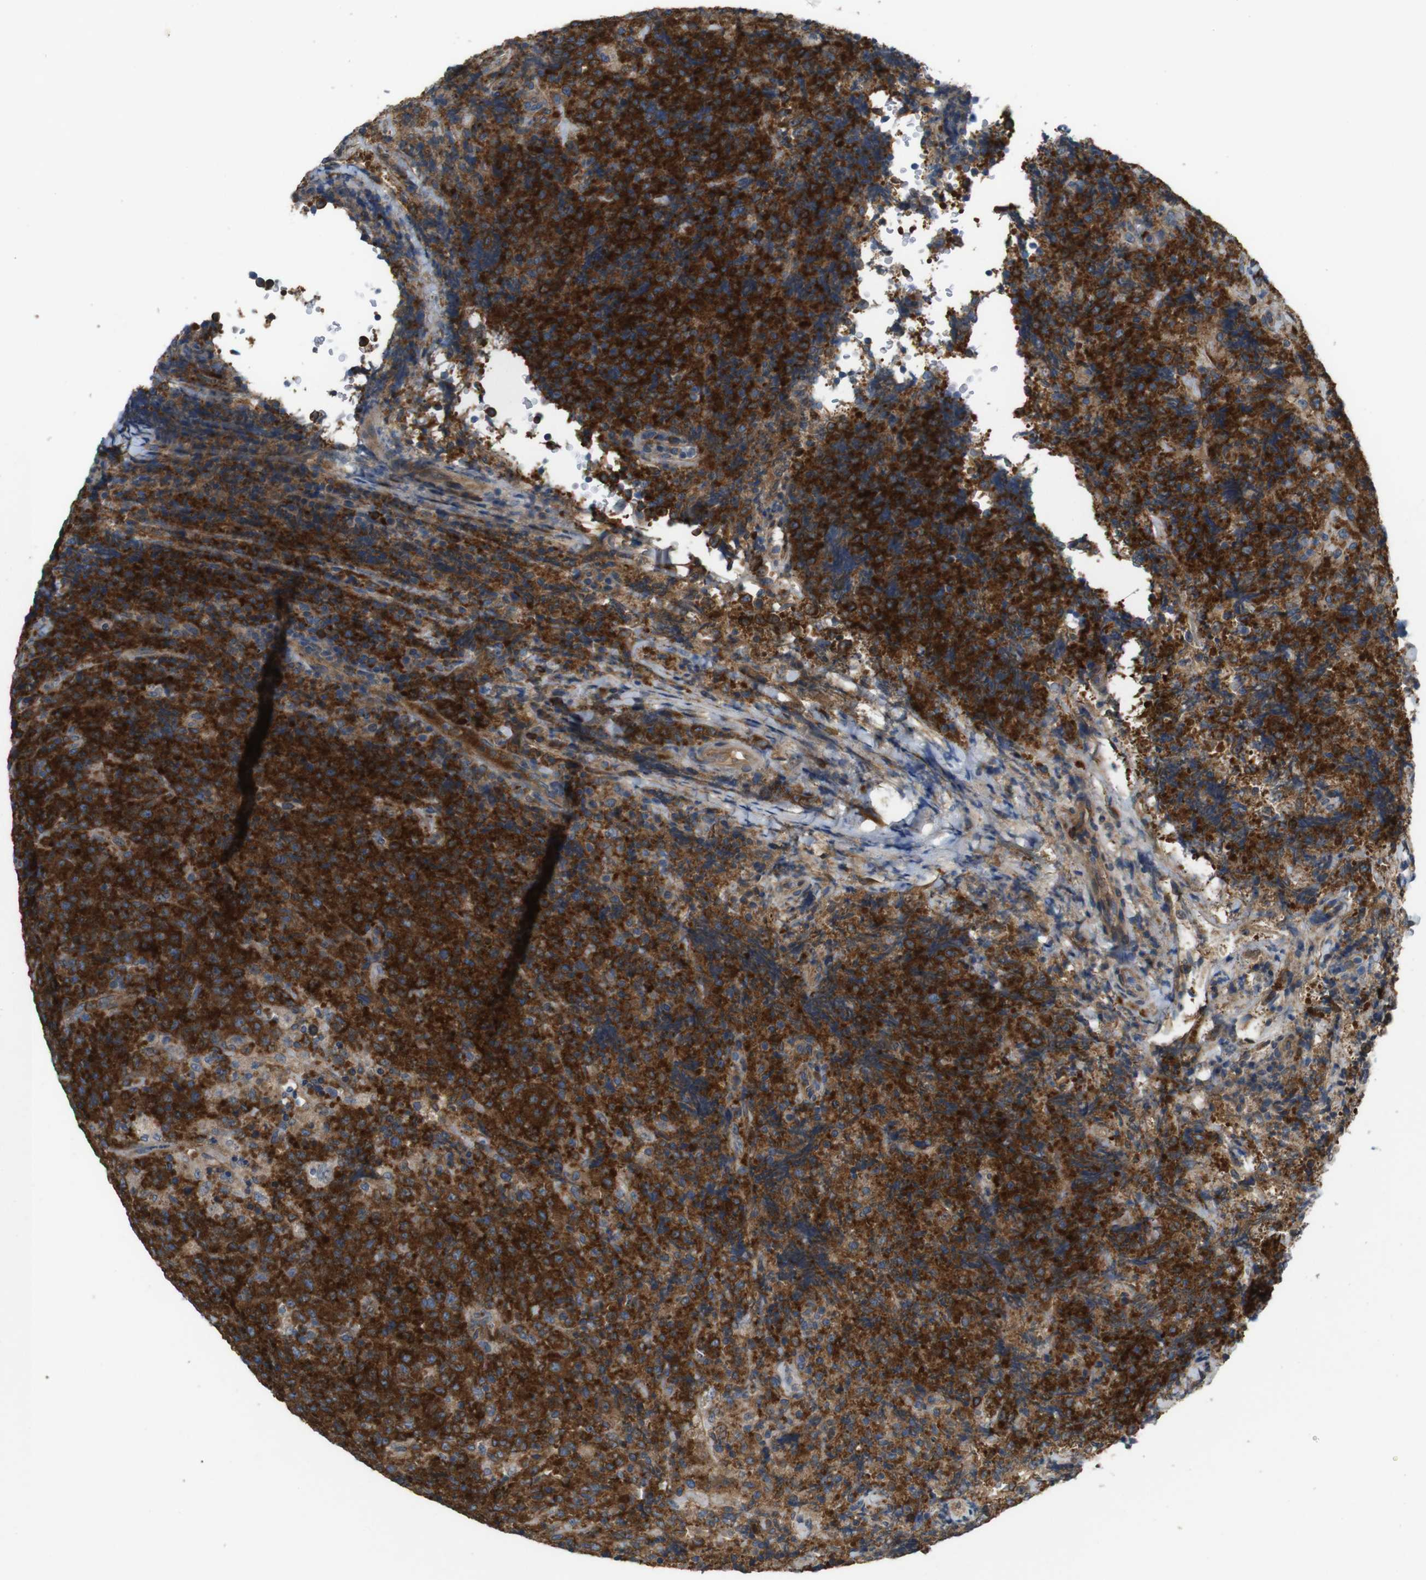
{"staining": {"intensity": "strong", "quantity": ">75%", "location": "cytoplasmic/membranous"}, "tissue": "lymphoma", "cell_type": "Tumor cells", "image_type": "cancer", "snomed": [{"axis": "morphology", "description": "Malignant lymphoma, non-Hodgkin's type, High grade"}, {"axis": "topography", "description": "Tonsil"}], "caption": "Human lymphoma stained with a protein marker exhibits strong staining in tumor cells.", "gene": "ARHGAP24", "patient": {"sex": "female", "age": 36}}